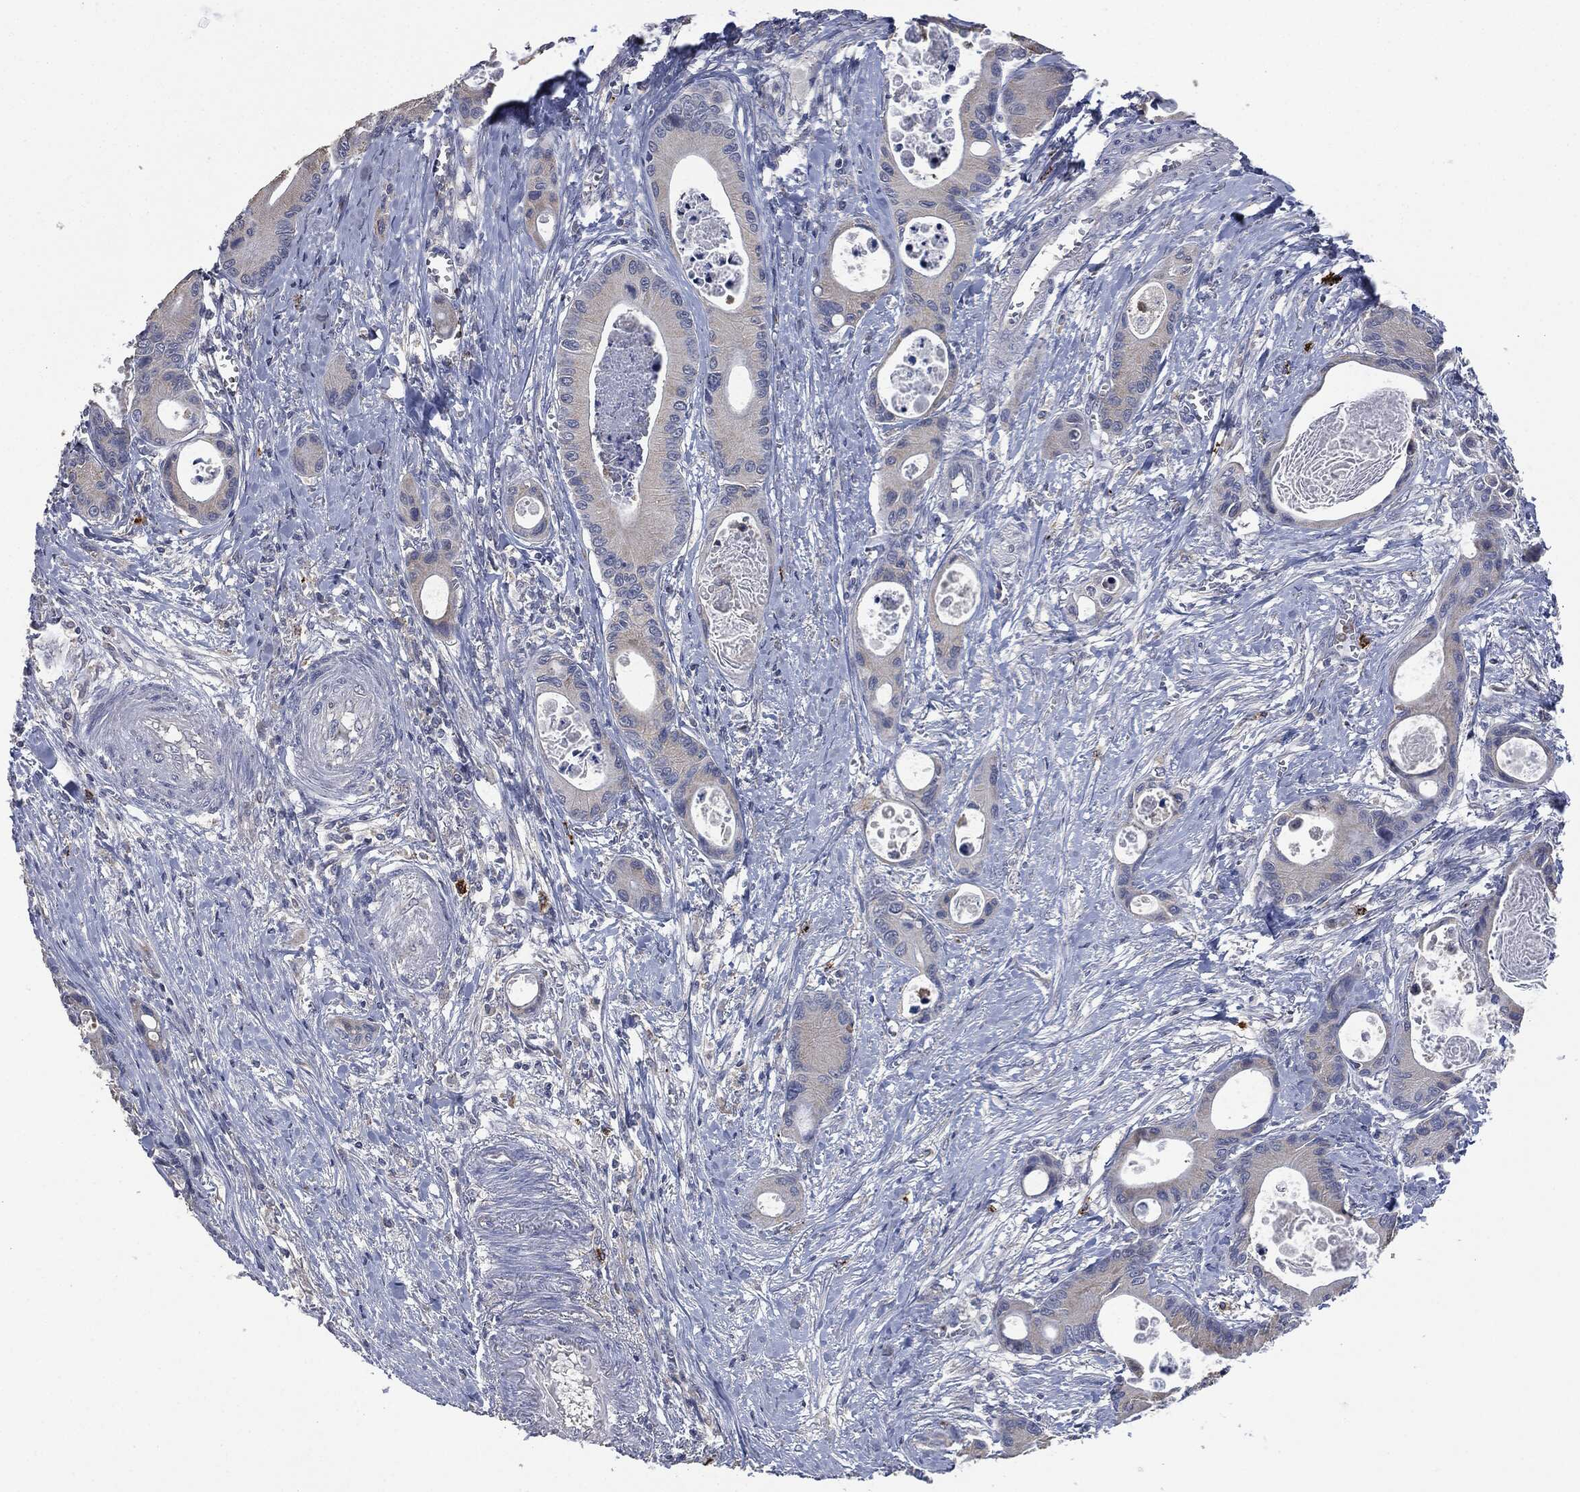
{"staining": {"intensity": "weak", "quantity": "<25%", "location": "cytoplasmic/membranous"}, "tissue": "colorectal cancer", "cell_type": "Tumor cells", "image_type": "cancer", "snomed": [{"axis": "morphology", "description": "Adenocarcinoma, NOS"}, {"axis": "topography", "description": "Colon"}], "caption": "A histopathology image of colorectal adenocarcinoma stained for a protein displays no brown staining in tumor cells. Brightfield microscopy of immunohistochemistry stained with DAB (brown) and hematoxylin (blue), captured at high magnification.", "gene": "CD33", "patient": {"sex": "female", "age": 78}}